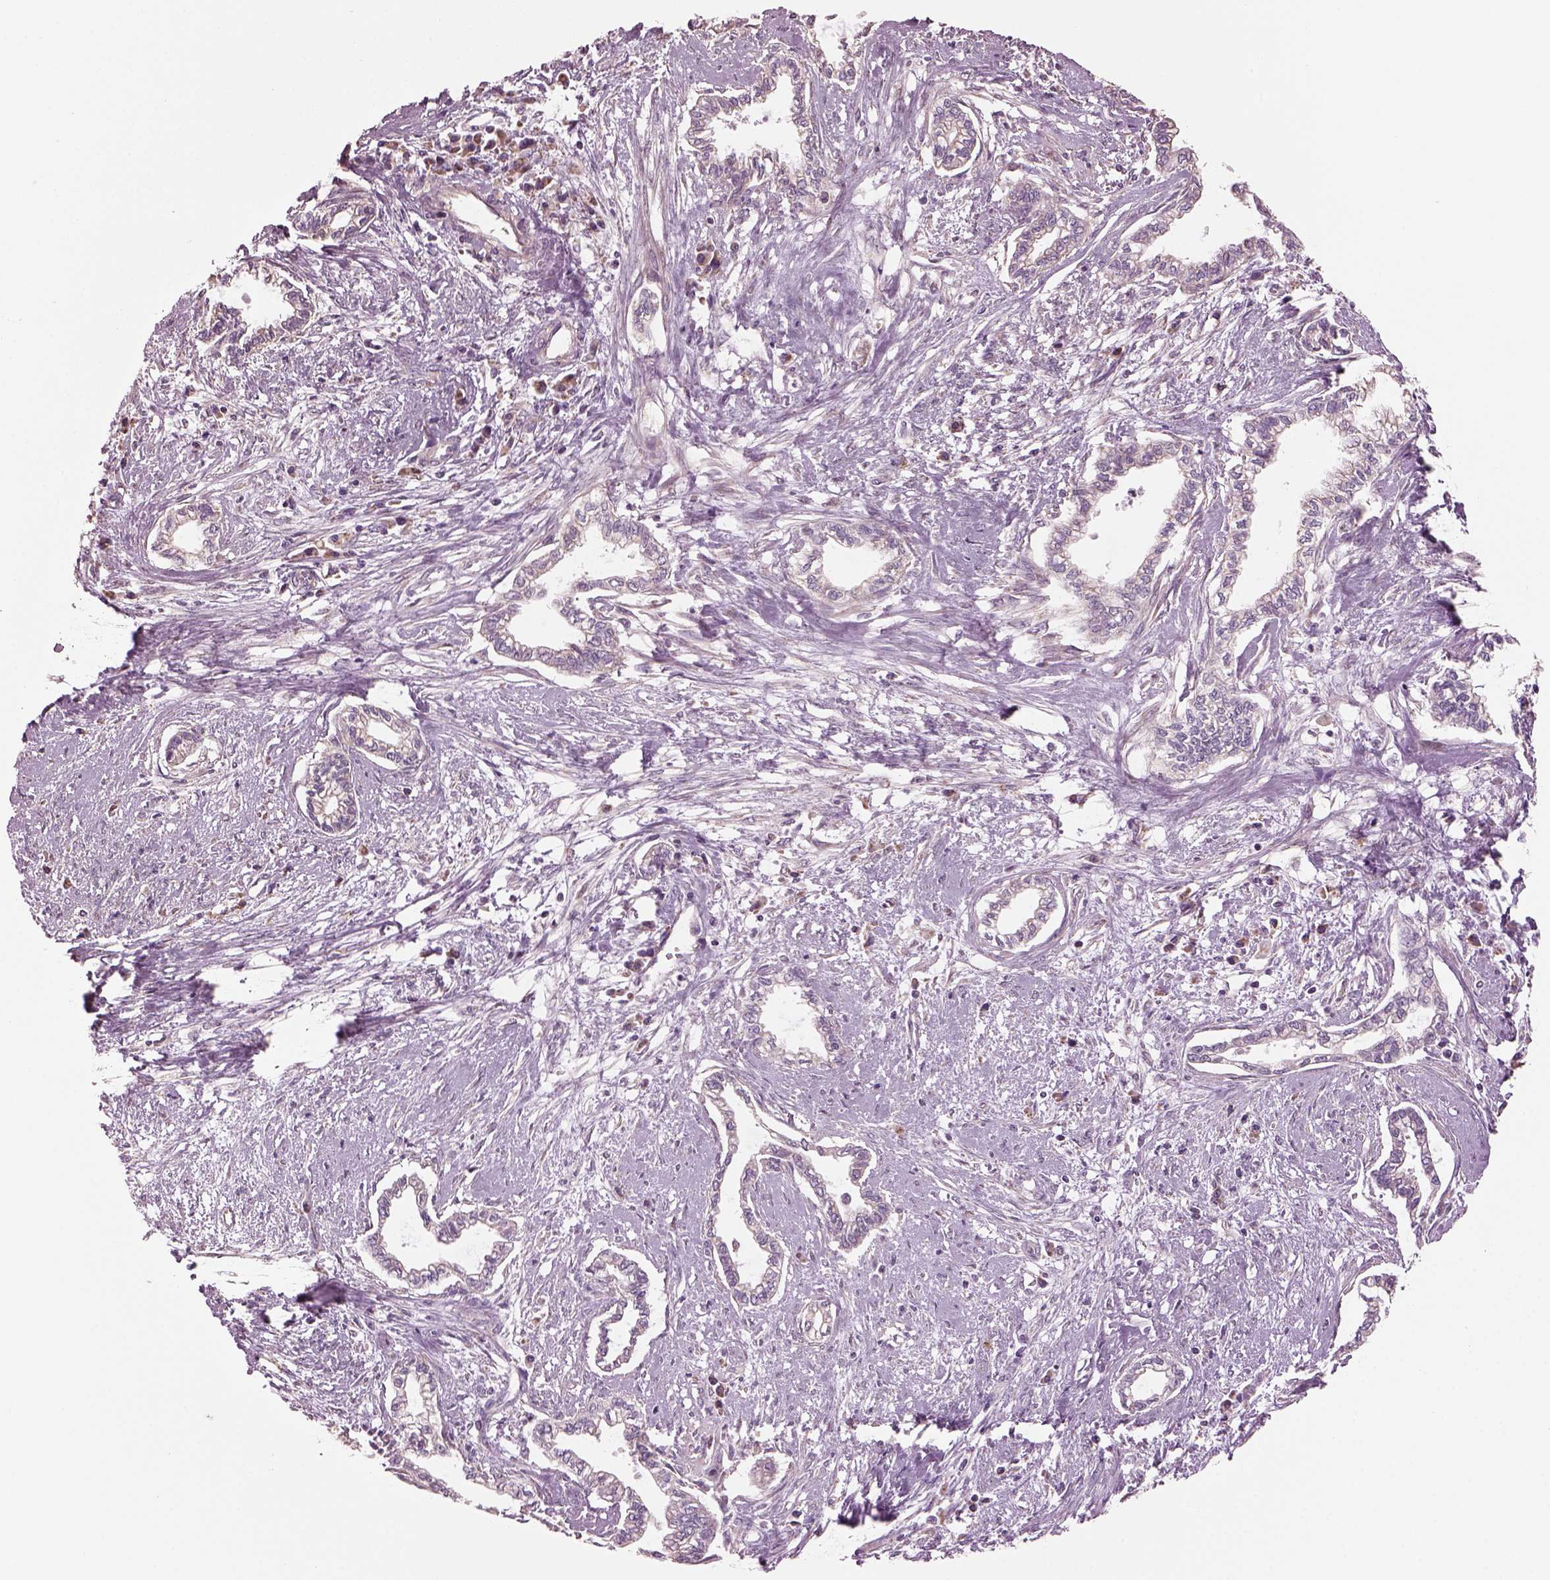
{"staining": {"intensity": "negative", "quantity": "none", "location": "none"}, "tissue": "cervical cancer", "cell_type": "Tumor cells", "image_type": "cancer", "snomed": [{"axis": "morphology", "description": "Adenocarcinoma, NOS"}, {"axis": "topography", "description": "Cervix"}], "caption": "Immunohistochemistry (IHC) of cervical adenocarcinoma shows no positivity in tumor cells. (DAB (3,3'-diaminobenzidine) immunohistochemistry, high magnification).", "gene": "SPATA7", "patient": {"sex": "female", "age": 62}}